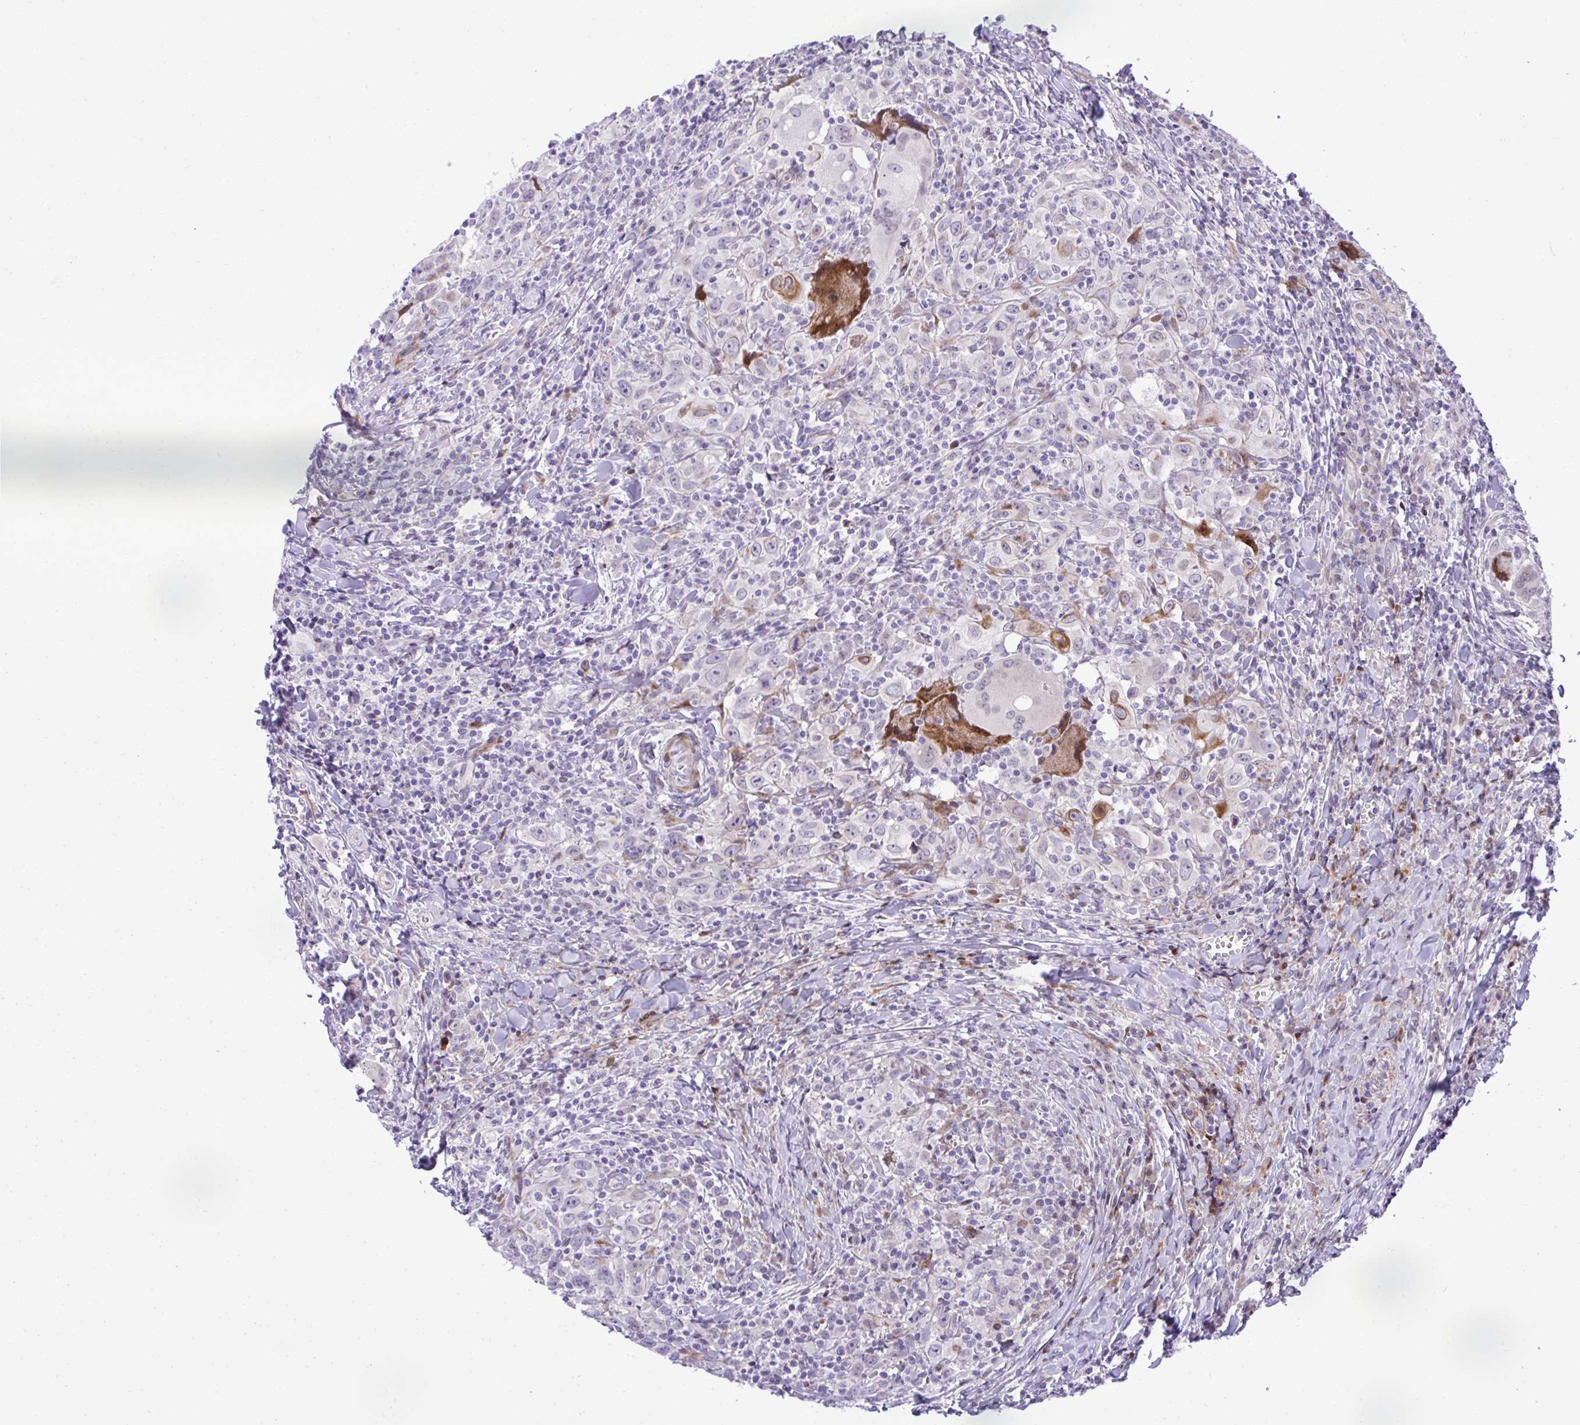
{"staining": {"intensity": "moderate", "quantity": "25%-75%", "location": "cytoplasmic/membranous"}, "tissue": "head and neck cancer", "cell_type": "Tumor cells", "image_type": "cancer", "snomed": [{"axis": "morphology", "description": "Squamous cell carcinoma, NOS"}, {"axis": "topography", "description": "Head-Neck"}], "caption": "Immunohistochemistry (DAB) staining of human head and neck cancer (squamous cell carcinoma) exhibits moderate cytoplasmic/membranous protein positivity in approximately 25%-75% of tumor cells.", "gene": "CASTOR2", "patient": {"sex": "female", "age": 95}}